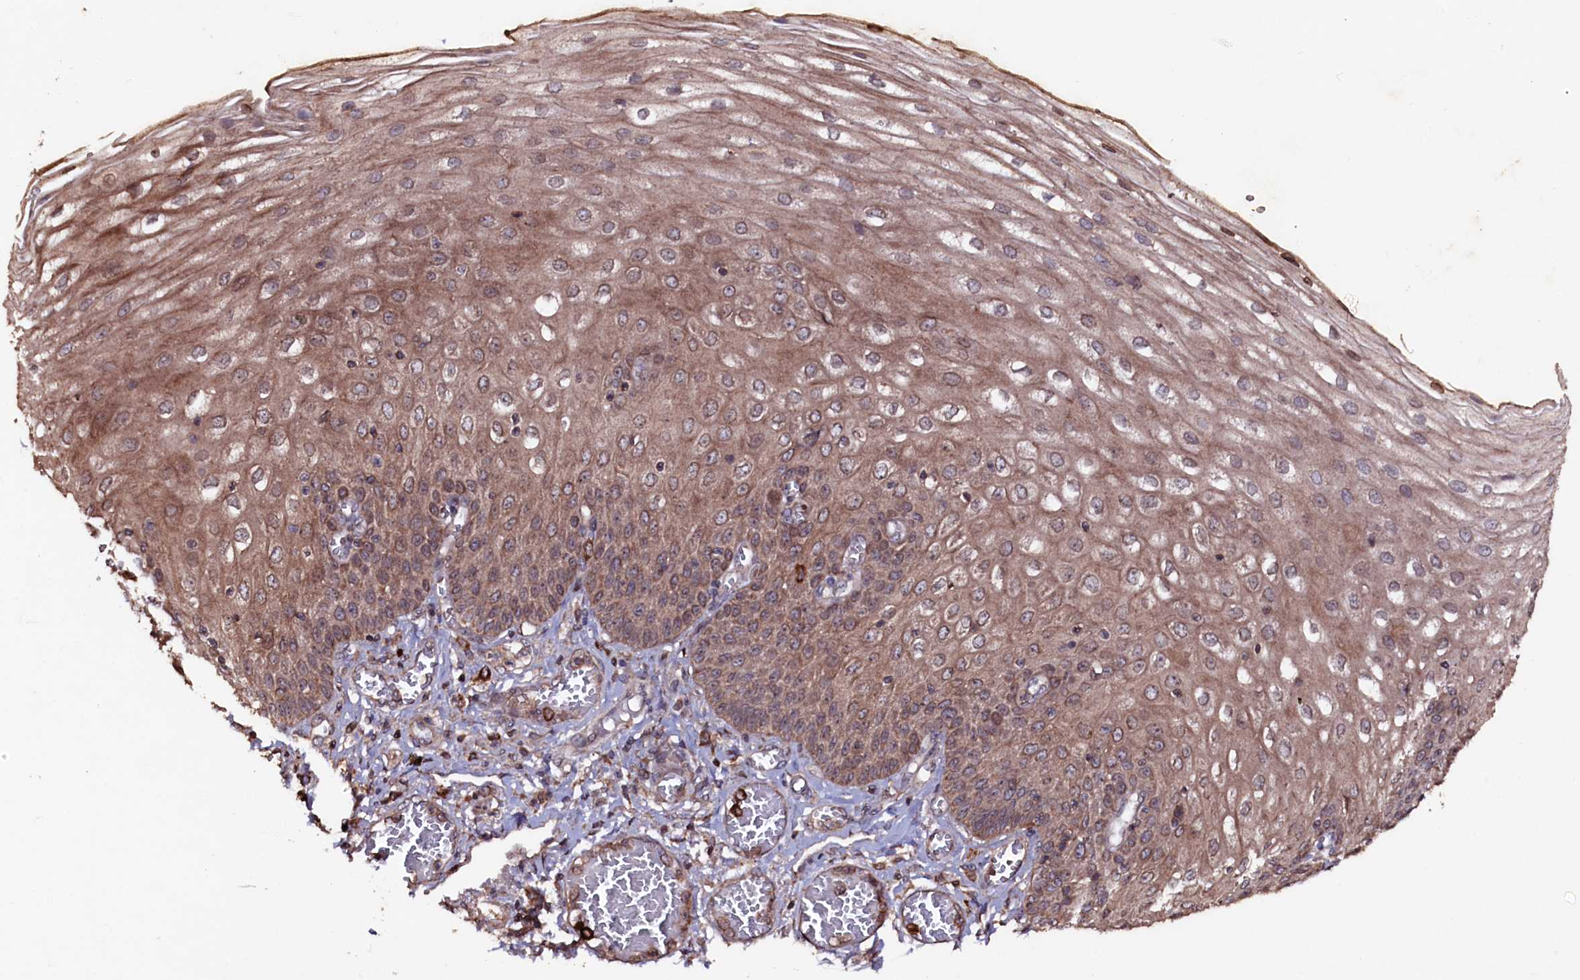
{"staining": {"intensity": "moderate", "quantity": ">75%", "location": "cytoplasmic/membranous"}, "tissue": "esophagus", "cell_type": "Squamous epithelial cells", "image_type": "normal", "snomed": [{"axis": "morphology", "description": "Normal tissue, NOS"}, {"axis": "topography", "description": "Esophagus"}], "caption": "Protein expression analysis of benign esophagus shows moderate cytoplasmic/membranous expression in about >75% of squamous epithelial cells. The staining was performed using DAB, with brown indicating positive protein expression. Nuclei are stained blue with hematoxylin.", "gene": "MYO1H", "patient": {"sex": "male", "age": 81}}